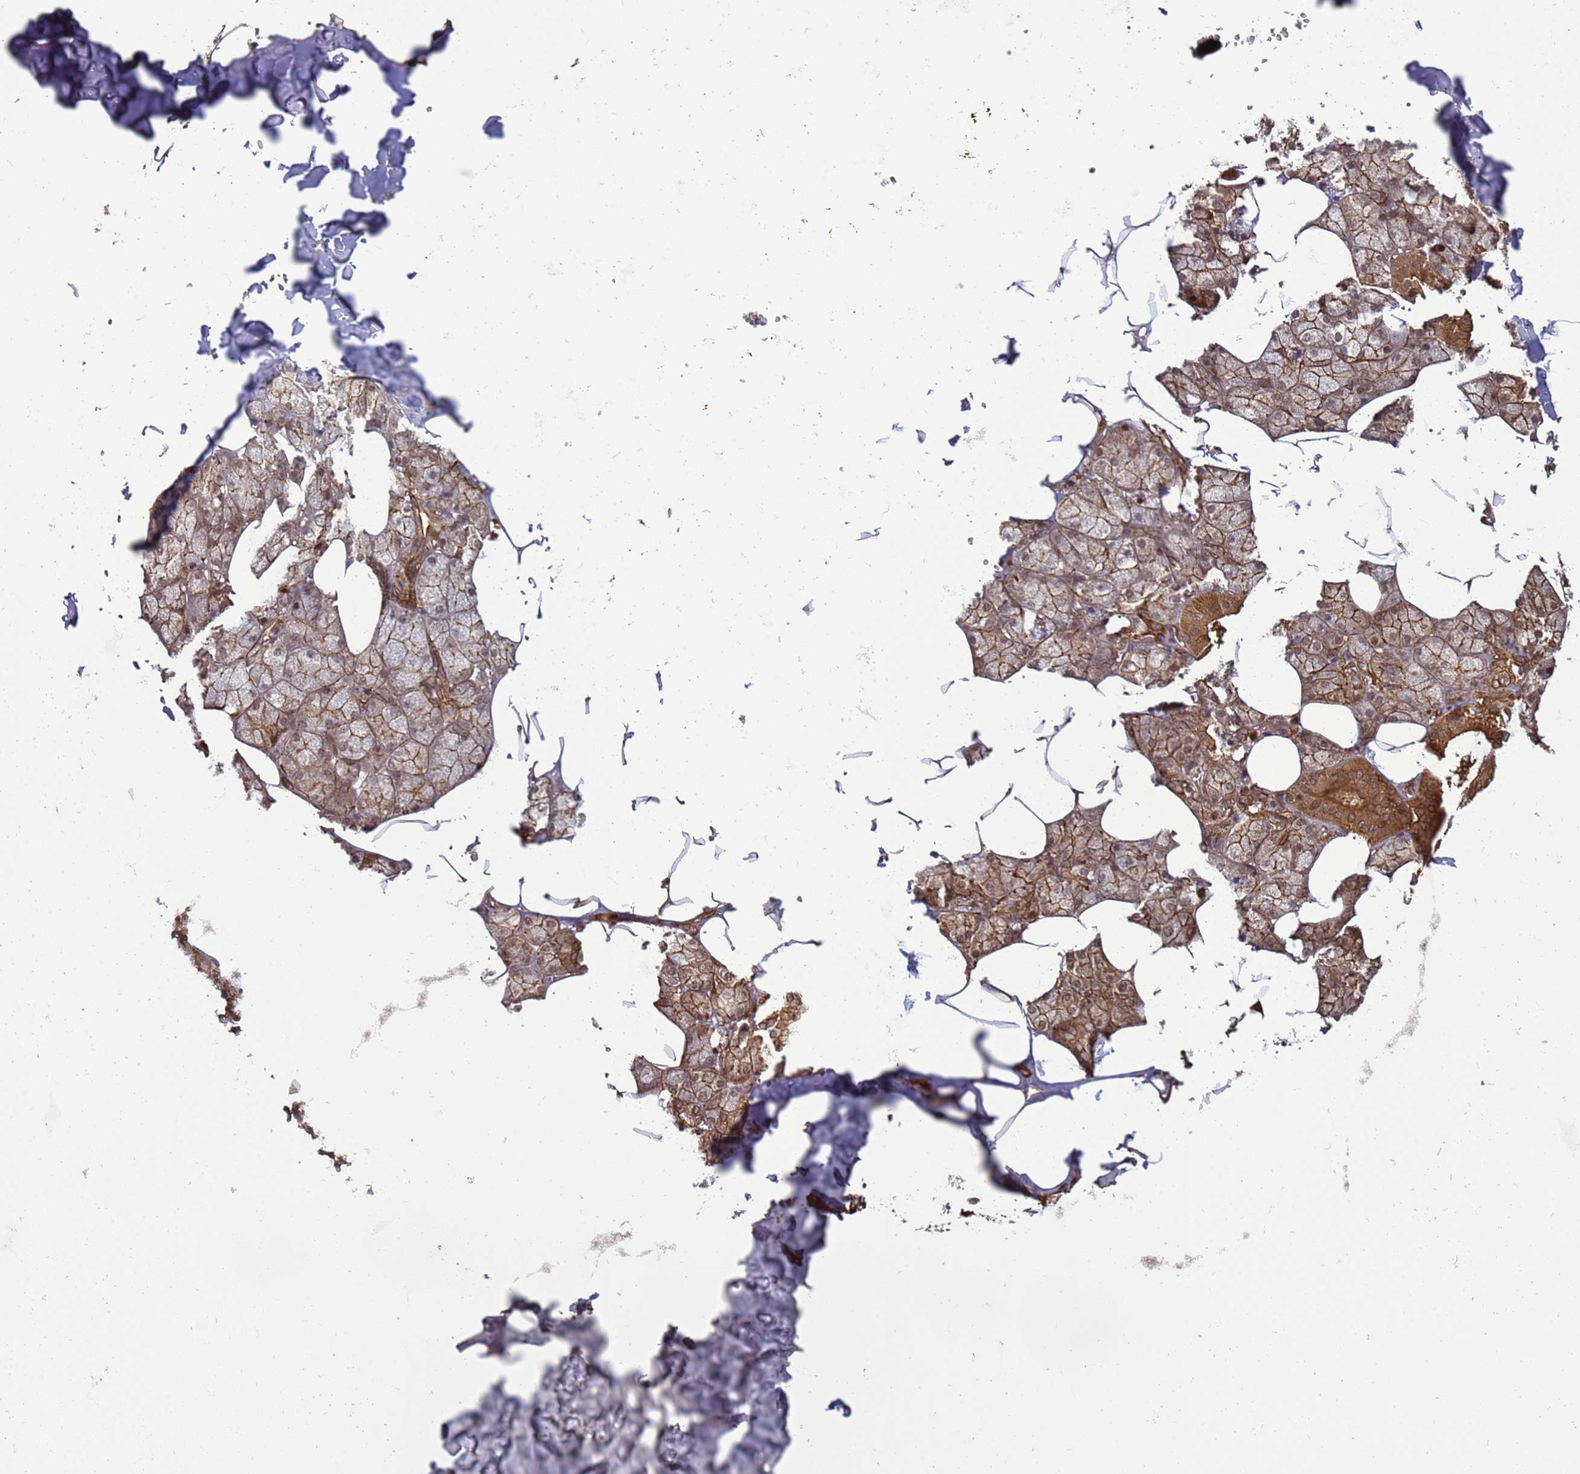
{"staining": {"intensity": "strong", "quantity": "25%-75%", "location": "cytoplasmic/membranous"}, "tissue": "salivary gland", "cell_type": "Glandular cells", "image_type": "normal", "snomed": [{"axis": "morphology", "description": "Normal tissue, NOS"}, {"axis": "topography", "description": "Salivary gland"}], "caption": "Salivary gland stained with DAB immunohistochemistry (IHC) exhibits high levels of strong cytoplasmic/membranous expression in about 25%-75% of glandular cells.", "gene": "CNOT1", "patient": {"sex": "male", "age": 62}}